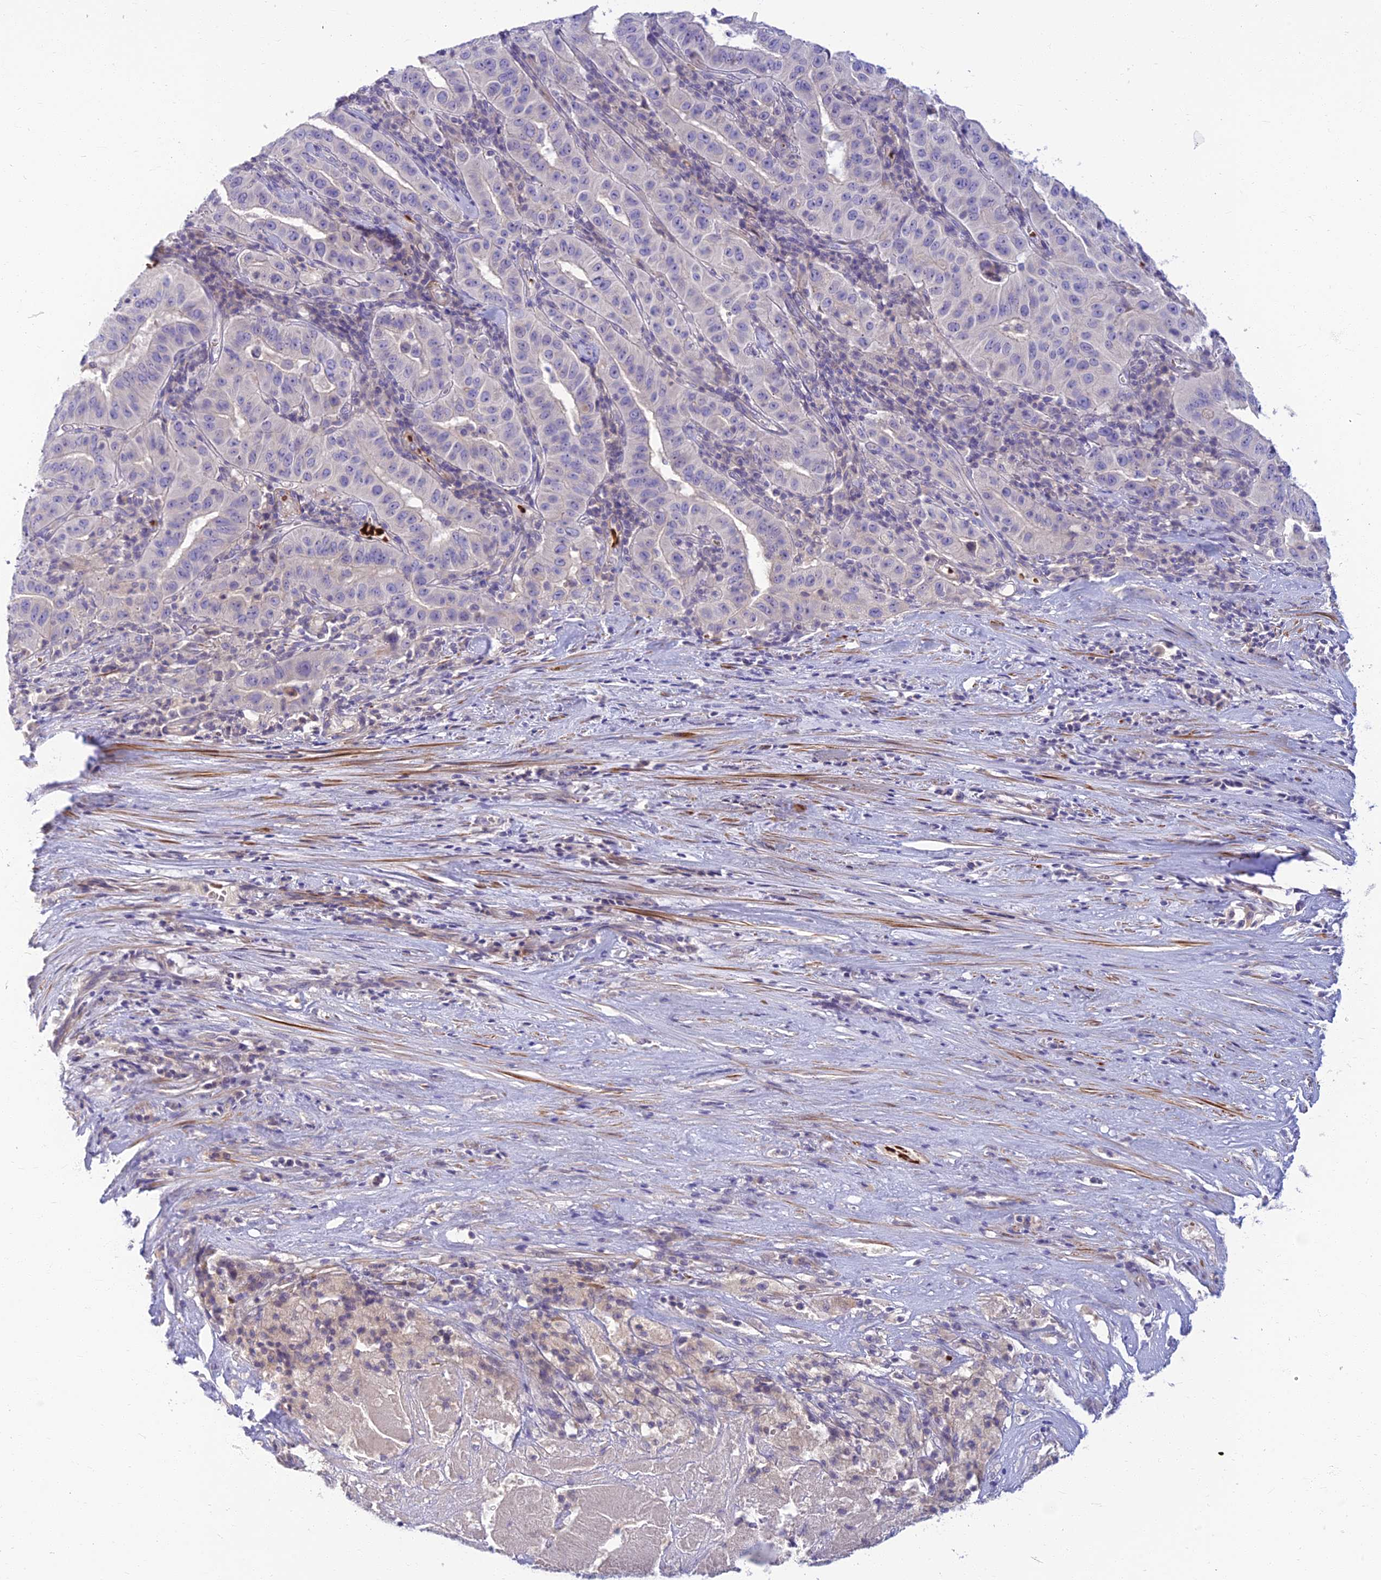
{"staining": {"intensity": "negative", "quantity": "none", "location": "none"}, "tissue": "pancreatic cancer", "cell_type": "Tumor cells", "image_type": "cancer", "snomed": [{"axis": "morphology", "description": "Adenocarcinoma, NOS"}, {"axis": "topography", "description": "Pancreas"}], "caption": "DAB (3,3'-diaminobenzidine) immunohistochemical staining of pancreatic adenocarcinoma exhibits no significant staining in tumor cells.", "gene": "CLIP4", "patient": {"sex": "male", "age": 63}}